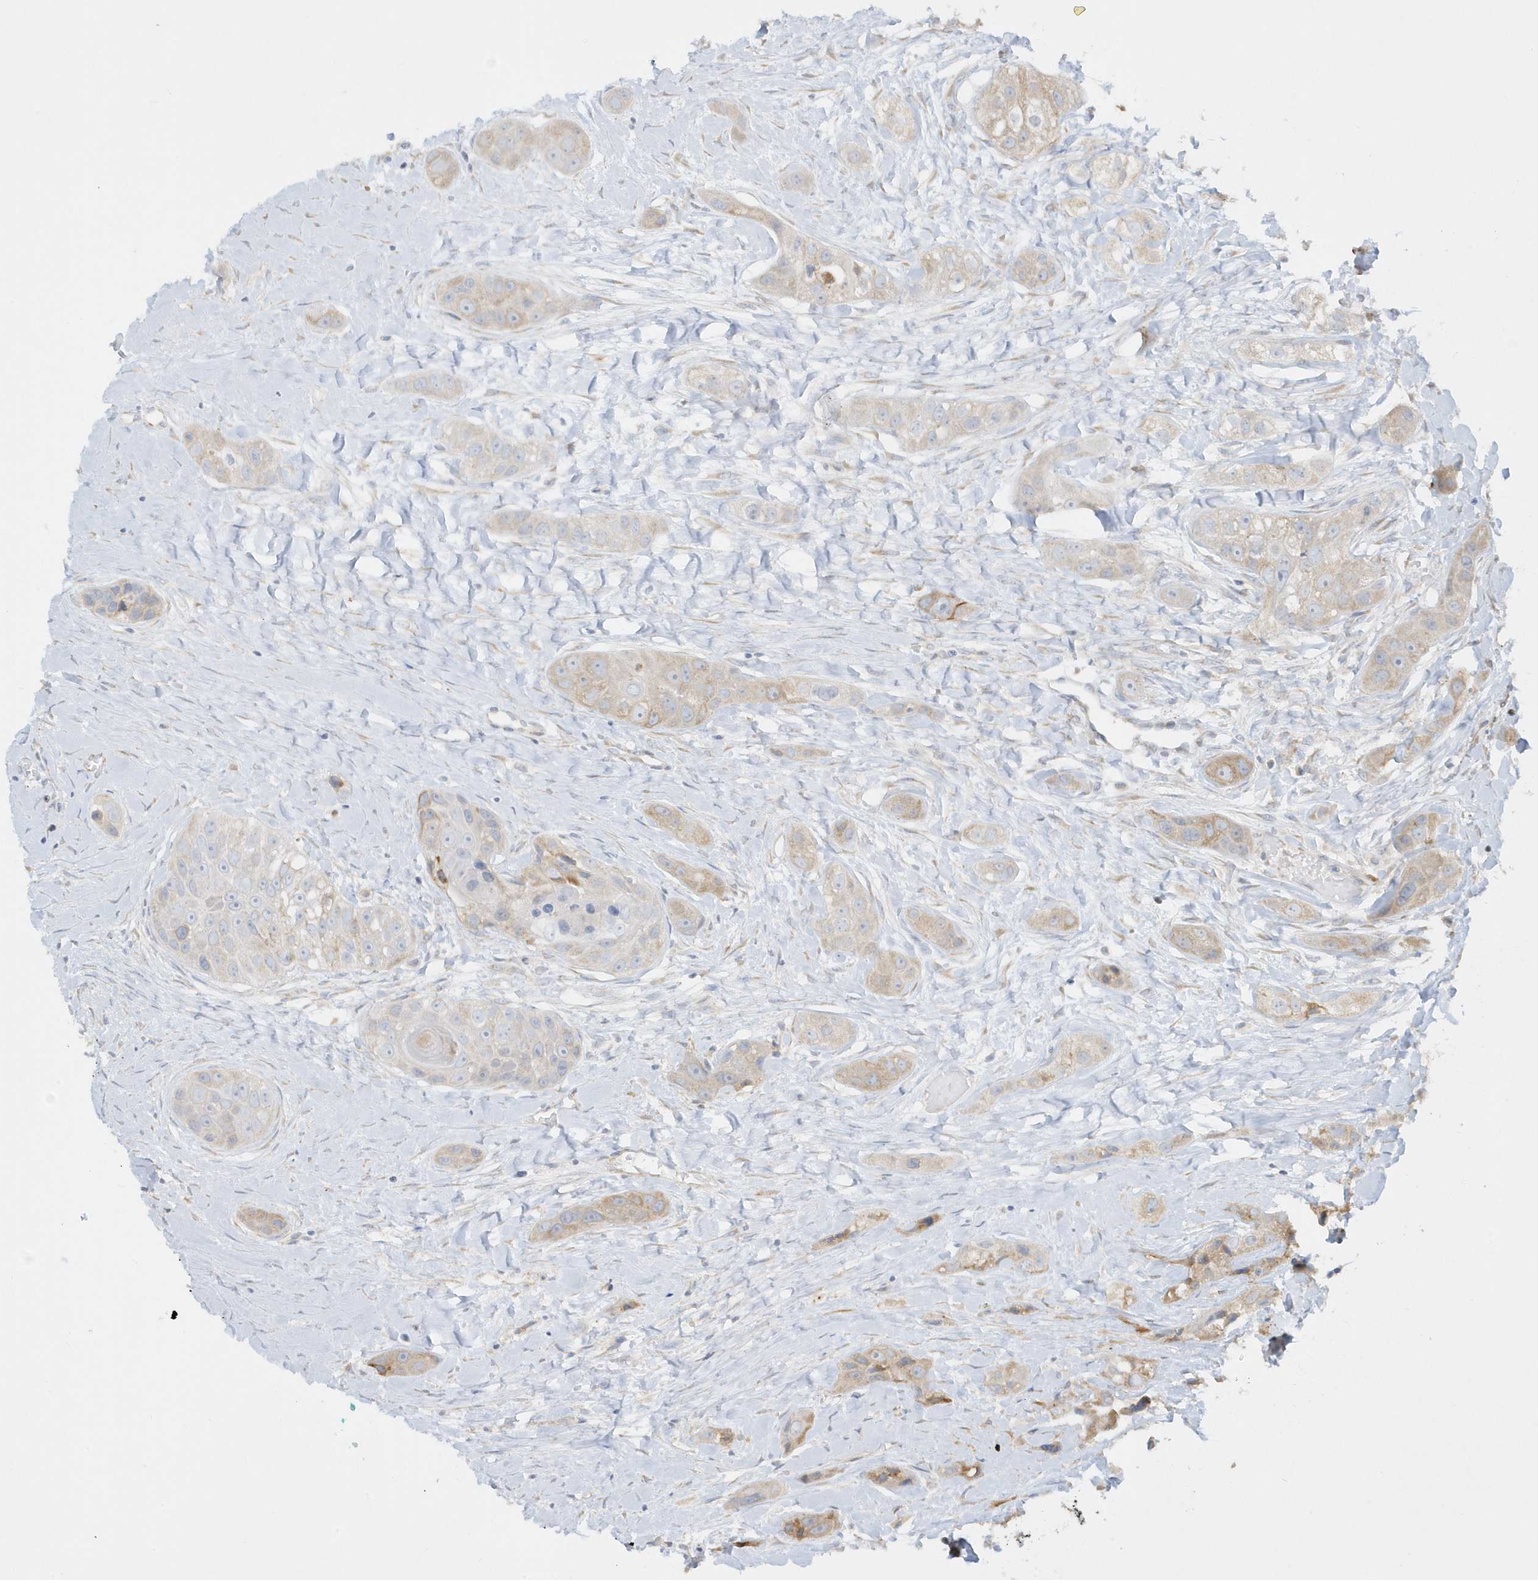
{"staining": {"intensity": "weak", "quantity": "<25%", "location": "cytoplasmic/membranous"}, "tissue": "head and neck cancer", "cell_type": "Tumor cells", "image_type": "cancer", "snomed": [{"axis": "morphology", "description": "Normal tissue, NOS"}, {"axis": "morphology", "description": "Squamous cell carcinoma, NOS"}, {"axis": "topography", "description": "Skeletal muscle"}, {"axis": "topography", "description": "Head-Neck"}], "caption": "Histopathology image shows no significant protein expression in tumor cells of head and neck squamous cell carcinoma.", "gene": "THADA", "patient": {"sex": "male", "age": 51}}